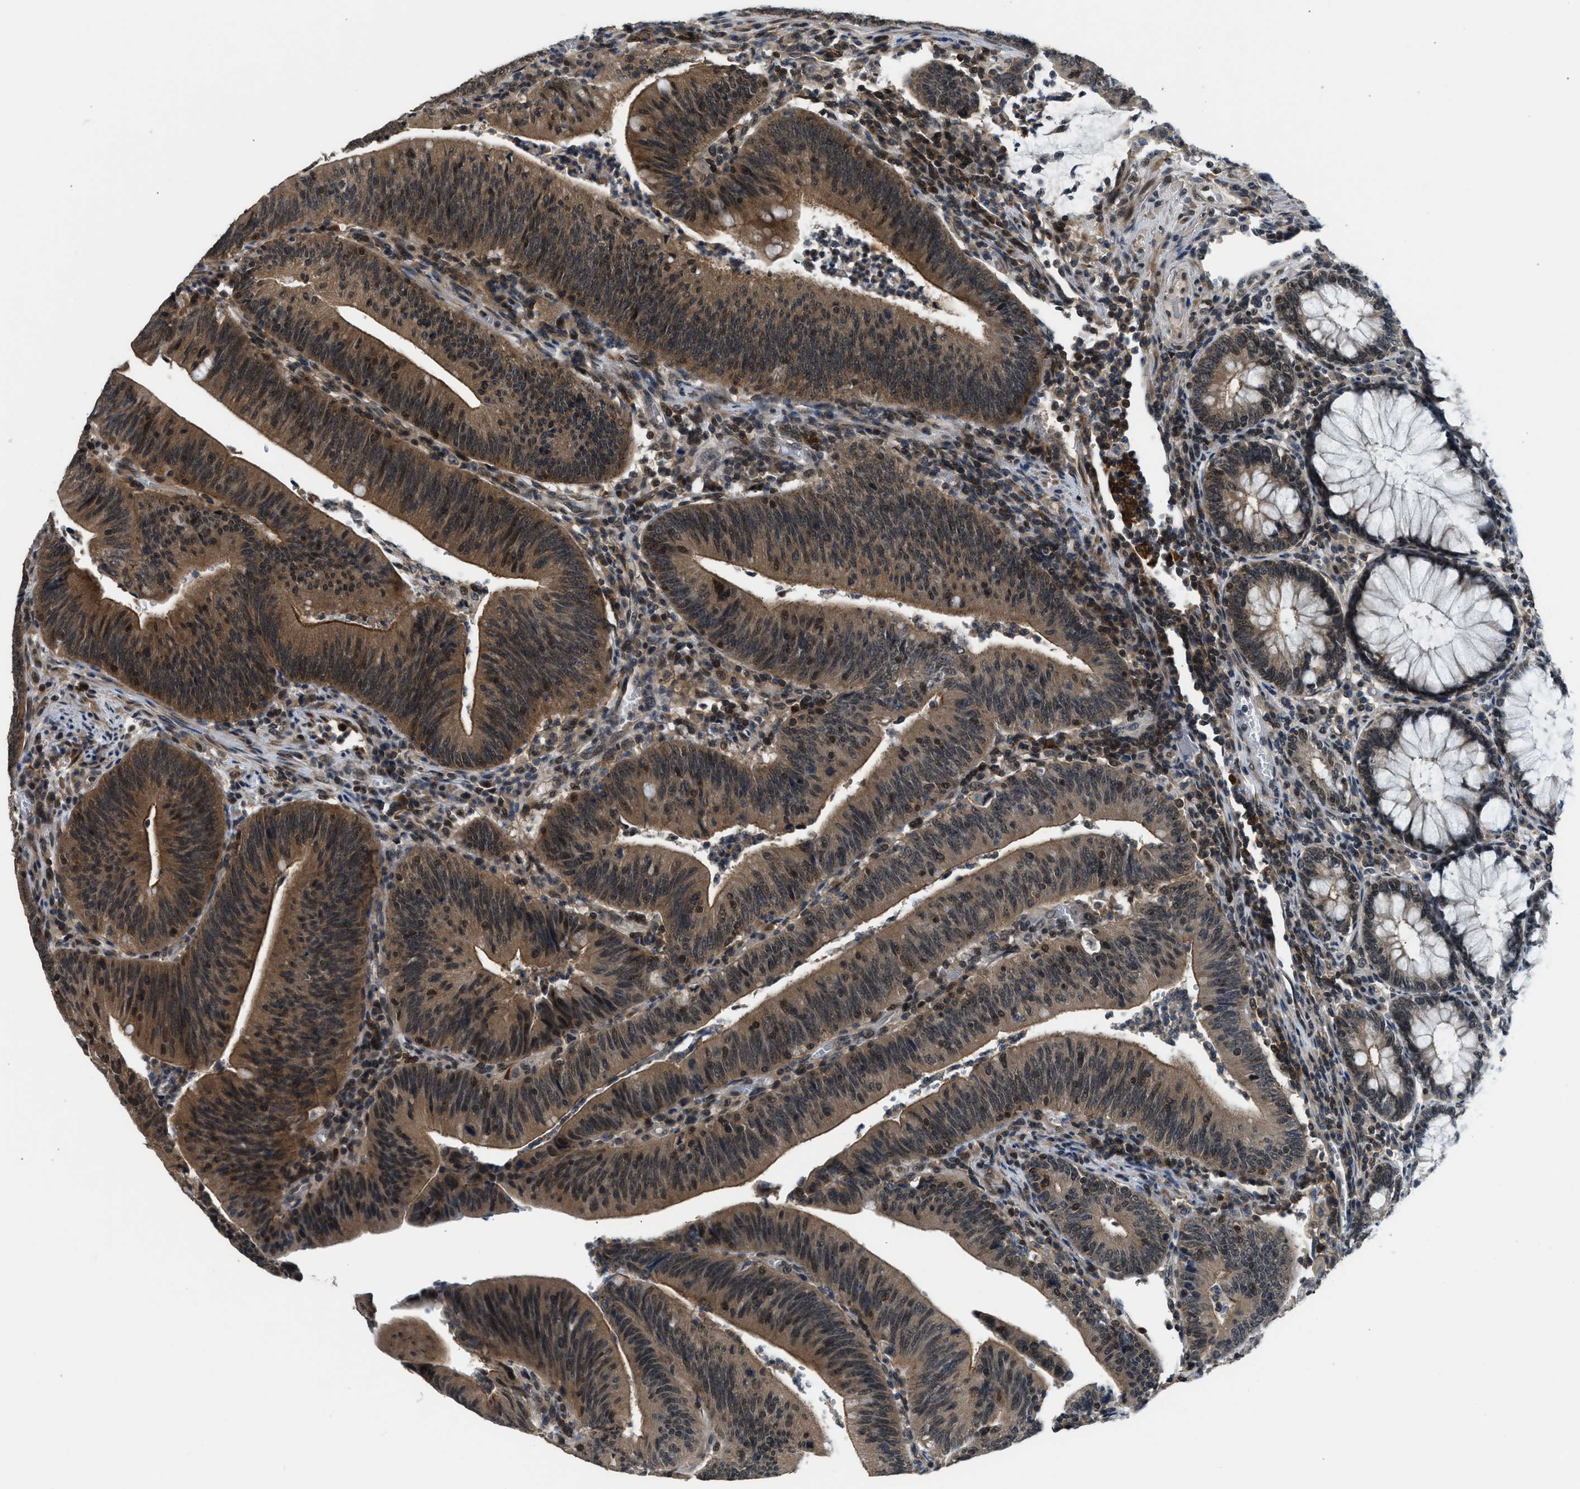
{"staining": {"intensity": "moderate", "quantity": ">75%", "location": "cytoplasmic/membranous,nuclear"}, "tissue": "colorectal cancer", "cell_type": "Tumor cells", "image_type": "cancer", "snomed": [{"axis": "morphology", "description": "Normal tissue, NOS"}, {"axis": "morphology", "description": "Adenocarcinoma, NOS"}, {"axis": "topography", "description": "Rectum"}], "caption": "High-power microscopy captured an immunohistochemistry photomicrograph of colorectal adenocarcinoma, revealing moderate cytoplasmic/membranous and nuclear expression in about >75% of tumor cells.", "gene": "MTMR1", "patient": {"sex": "female", "age": 66}}